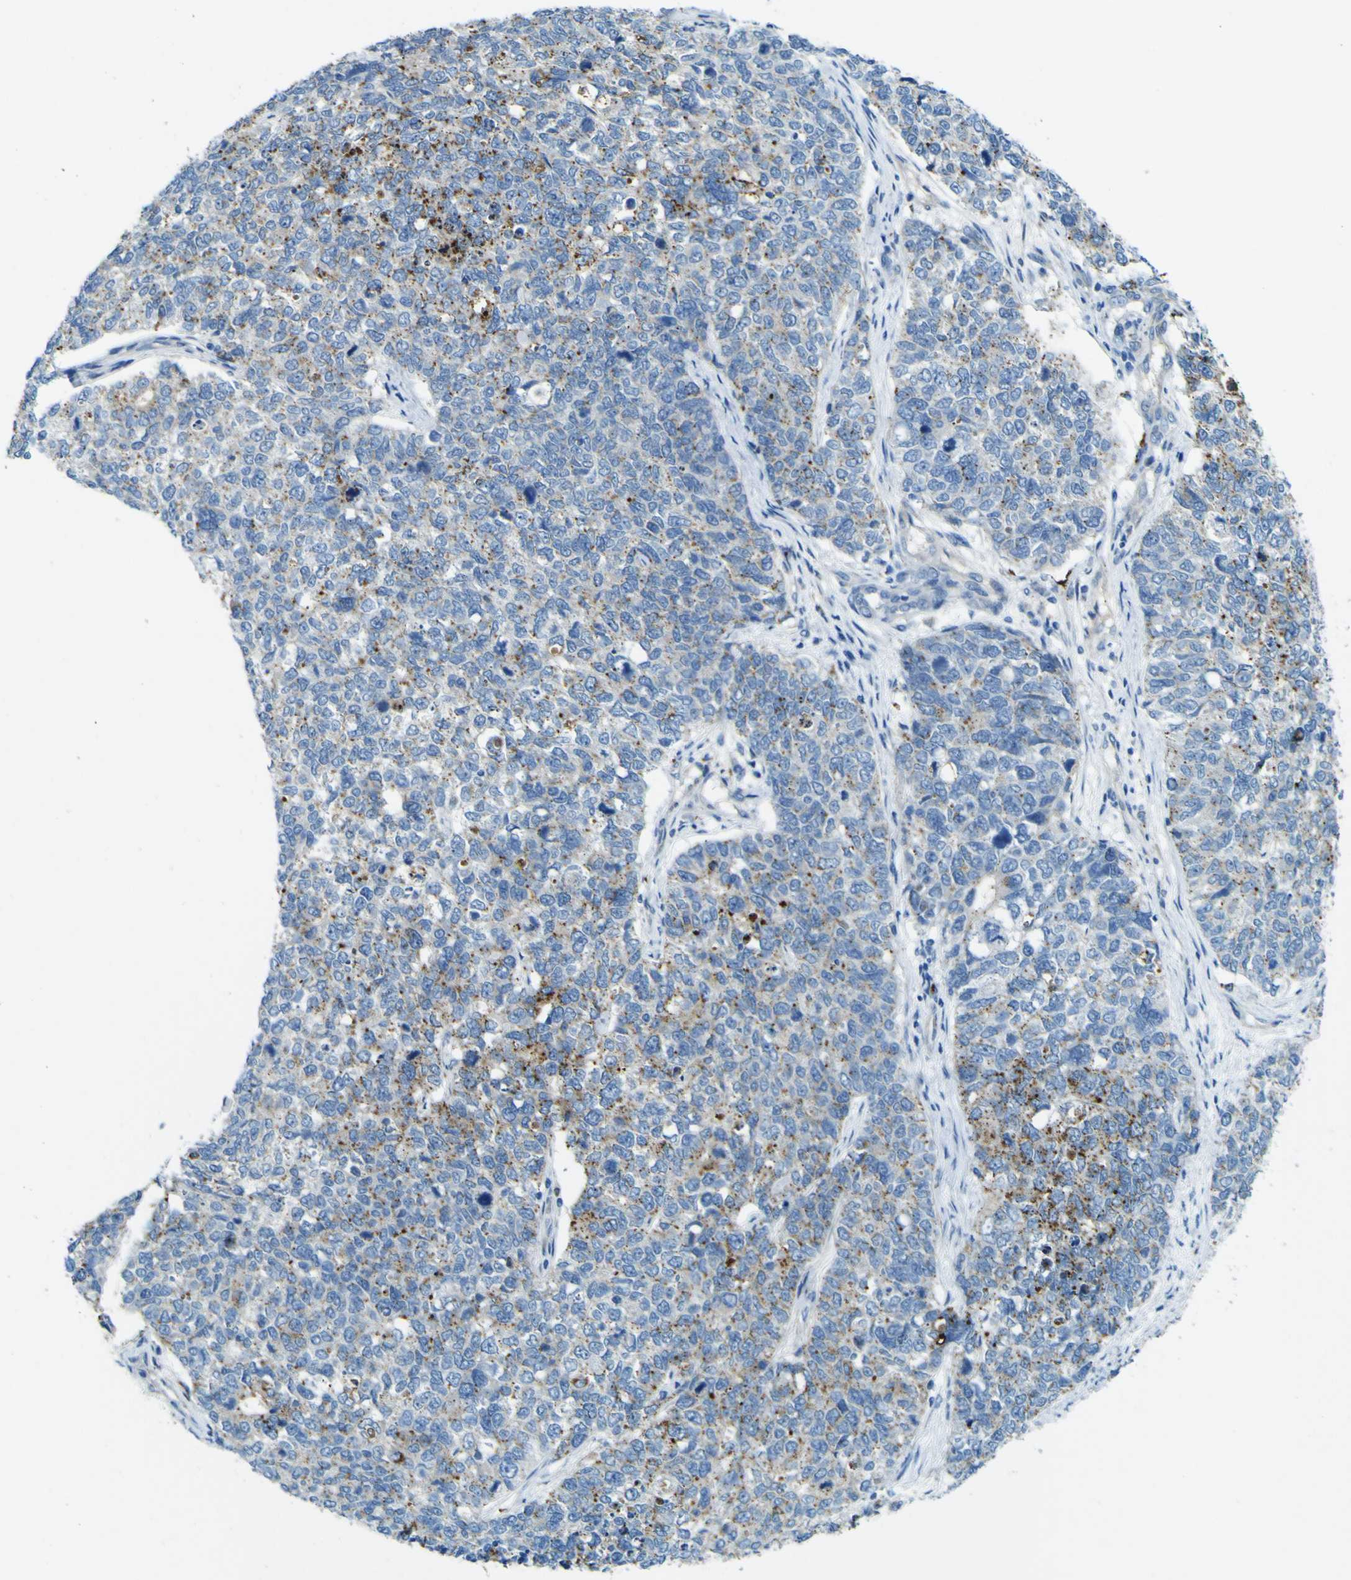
{"staining": {"intensity": "moderate", "quantity": "25%-75%", "location": "cytoplasmic/membranous"}, "tissue": "cervical cancer", "cell_type": "Tumor cells", "image_type": "cancer", "snomed": [{"axis": "morphology", "description": "Squamous cell carcinoma, NOS"}, {"axis": "topography", "description": "Cervix"}], "caption": "This histopathology image shows cervical squamous cell carcinoma stained with immunohistochemistry (IHC) to label a protein in brown. The cytoplasmic/membranous of tumor cells show moderate positivity for the protein. Nuclei are counter-stained blue.", "gene": "PDE9A", "patient": {"sex": "female", "age": 63}}